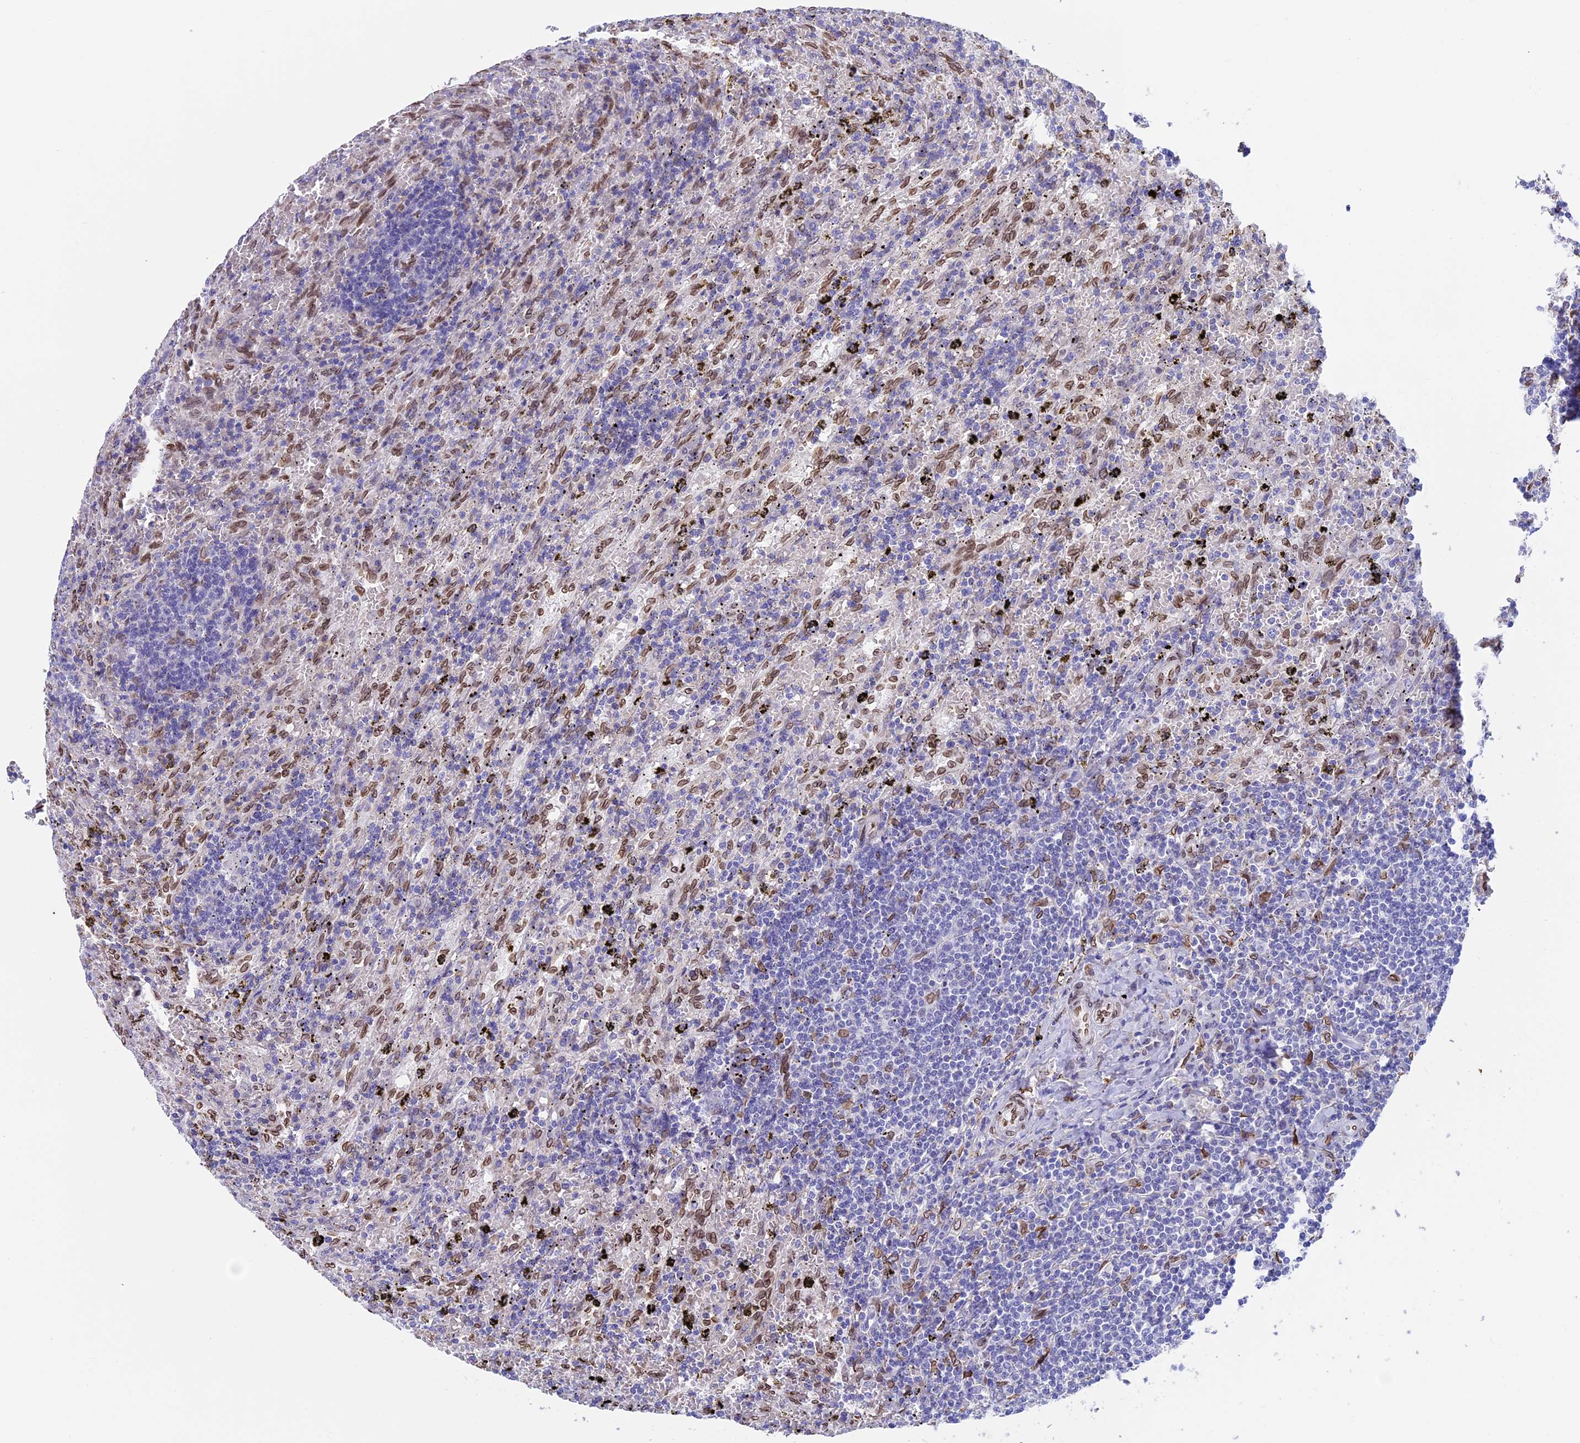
{"staining": {"intensity": "negative", "quantity": "none", "location": "none"}, "tissue": "lymphoma", "cell_type": "Tumor cells", "image_type": "cancer", "snomed": [{"axis": "morphology", "description": "Malignant lymphoma, non-Hodgkin's type, Low grade"}, {"axis": "topography", "description": "Spleen"}], "caption": "Immunohistochemical staining of human lymphoma reveals no significant expression in tumor cells.", "gene": "TMPRSS7", "patient": {"sex": "male", "age": 76}}